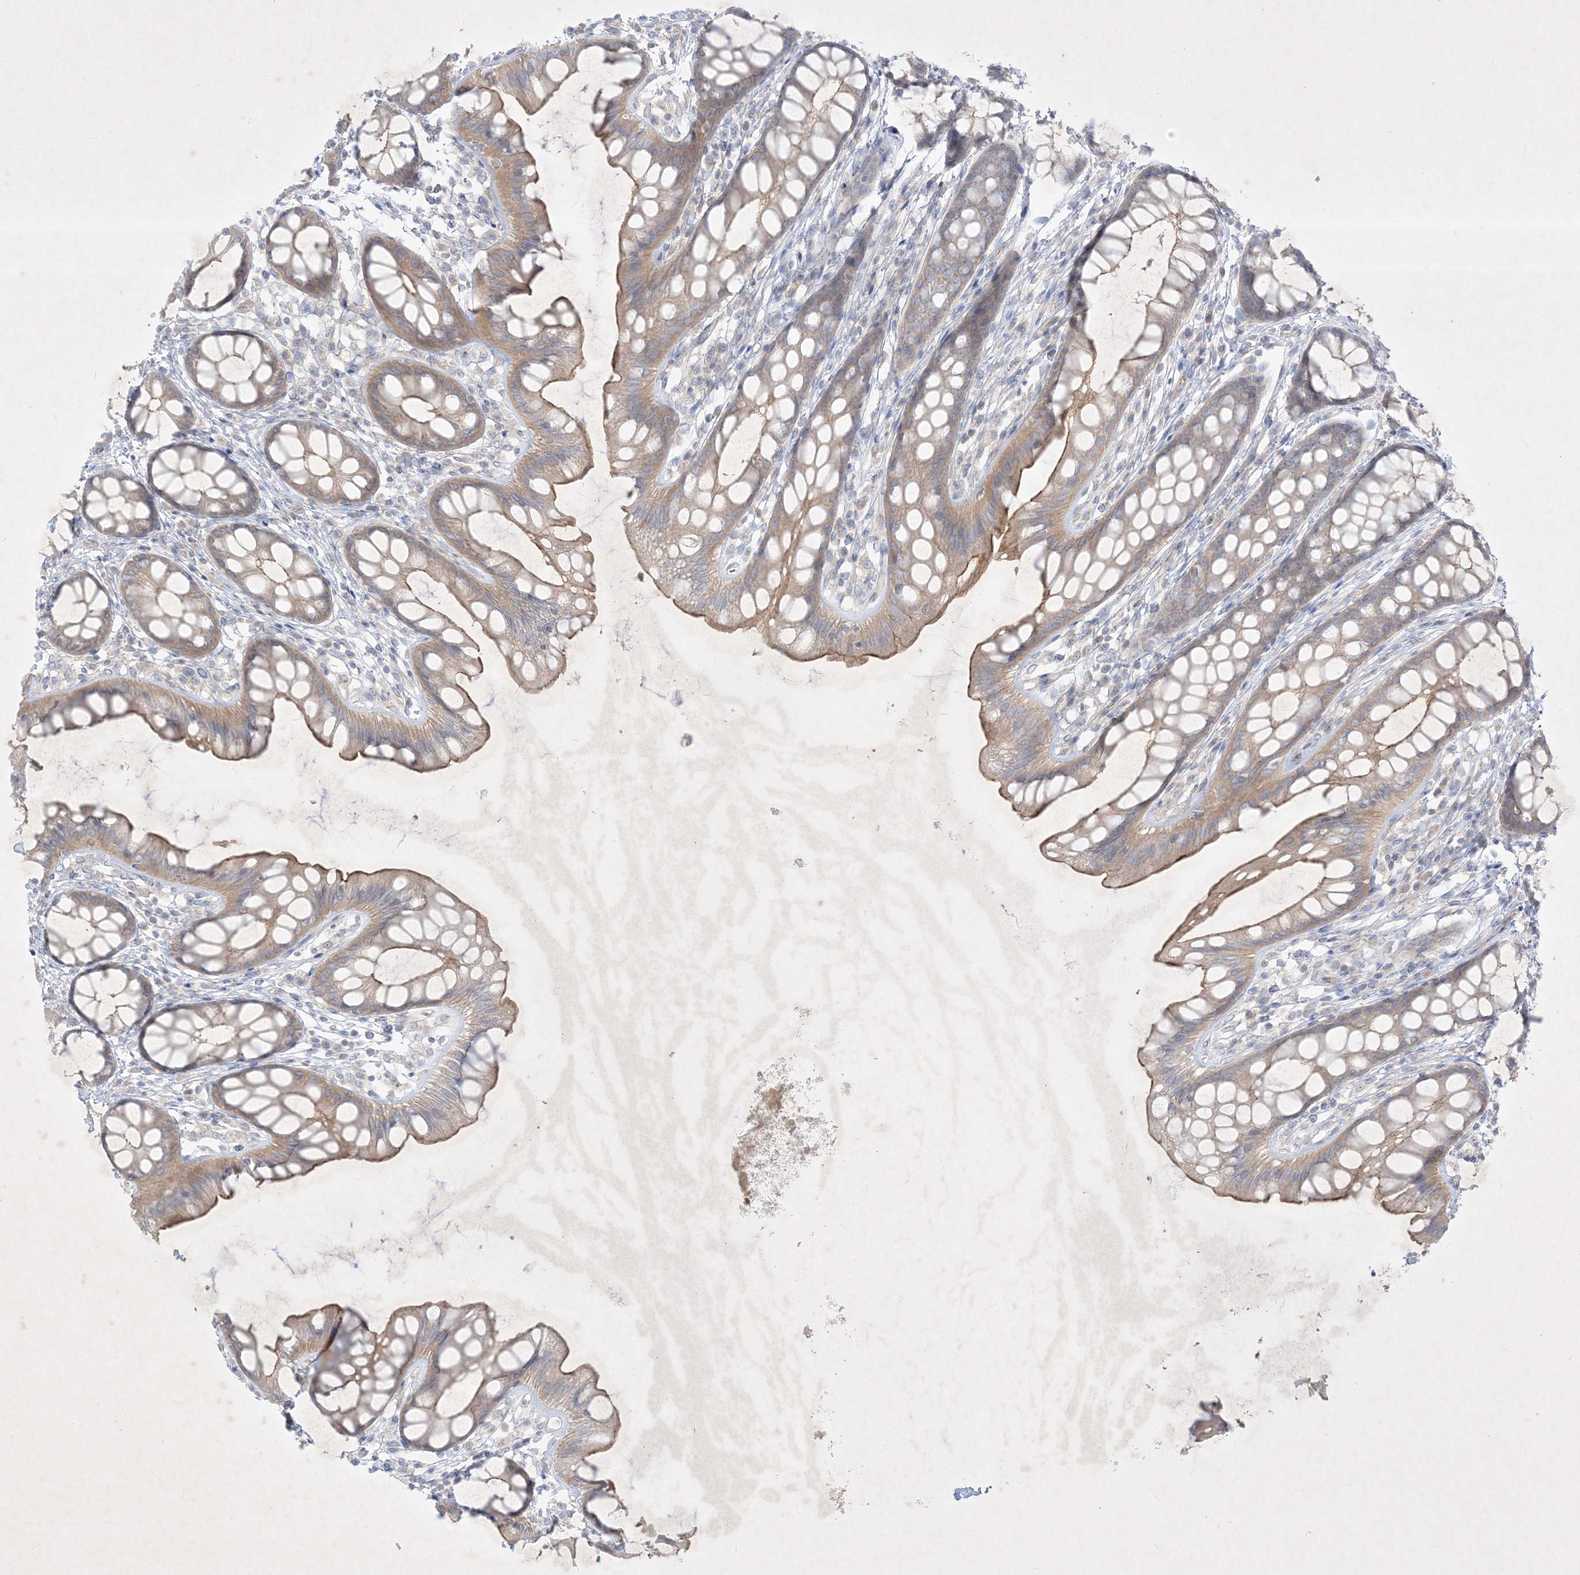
{"staining": {"intensity": "moderate", "quantity": ">75%", "location": "cytoplasmic/membranous"}, "tissue": "rectum", "cell_type": "Glandular cells", "image_type": "normal", "snomed": [{"axis": "morphology", "description": "Normal tissue, NOS"}, {"axis": "topography", "description": "Rectum"}], "caption": "The image exhibits a brown stain indicating the presence of a protein in the cytoplasmic/membranous of glandular cells in rectum. (DAB IHC, brown staining for protein, blue staining for nuclei).", "gene": "PLEKHA3", "patient": {"sex": "female", "age": 65}}